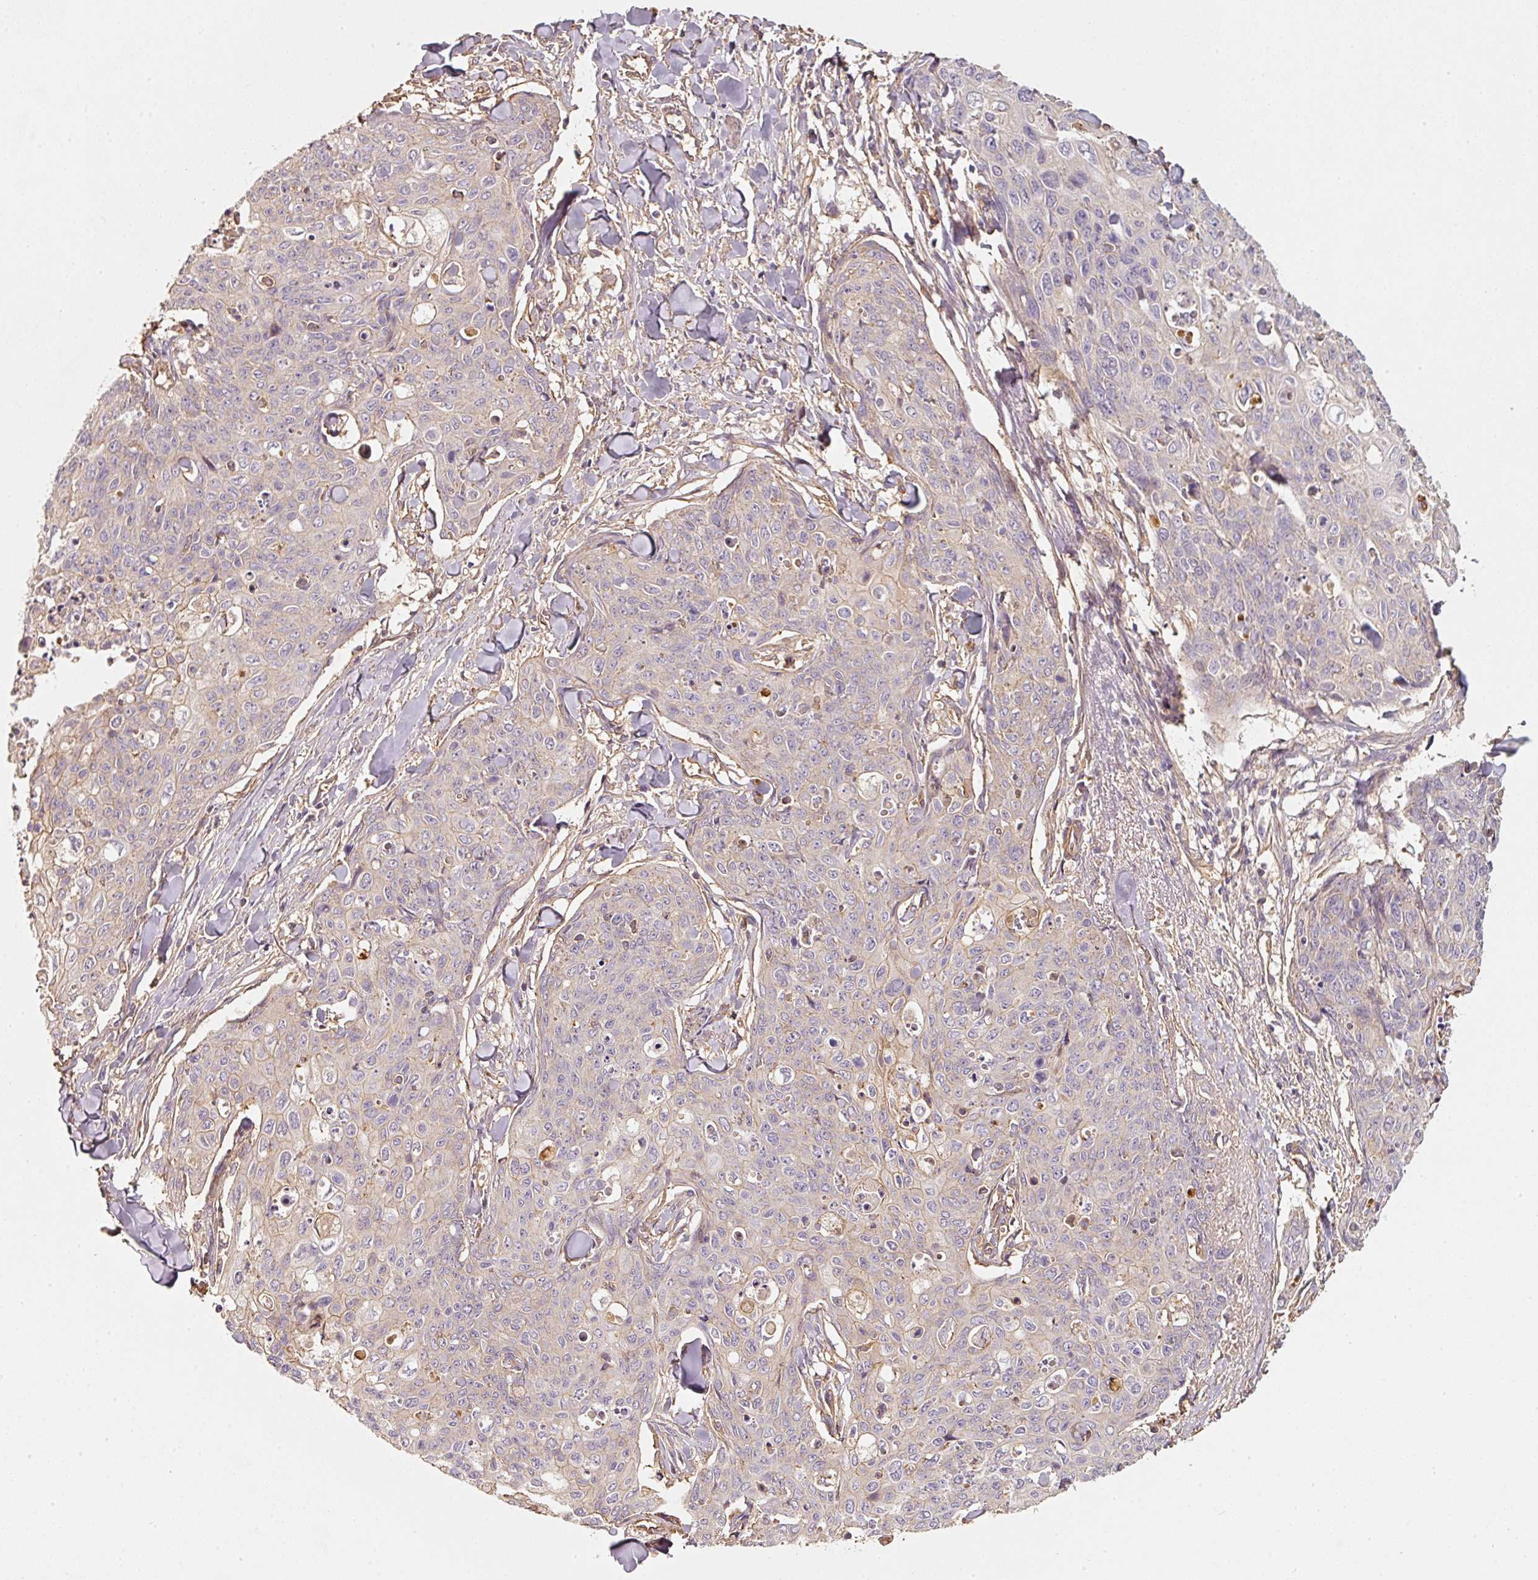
{"staining": {"intensity": "negative", "quantity": "none", "location": "none"}, "tissue": "skin cancer", "cell_type": "Tumor cells", "image_type": "cancer", "snomed": [{"axis": "morphology", "description": "Squamous cell carcinoma, NOS"}, {"axis": "topography", "description": "Skin"}, {"axis": "topography", "description": "Vulva"}], "caption": "Image shows no protein staining in tumor cells of skin squamous cell carcinoma tissue.", "gene": "CEP95", "patient": {"sex": "female", "age": 85}}